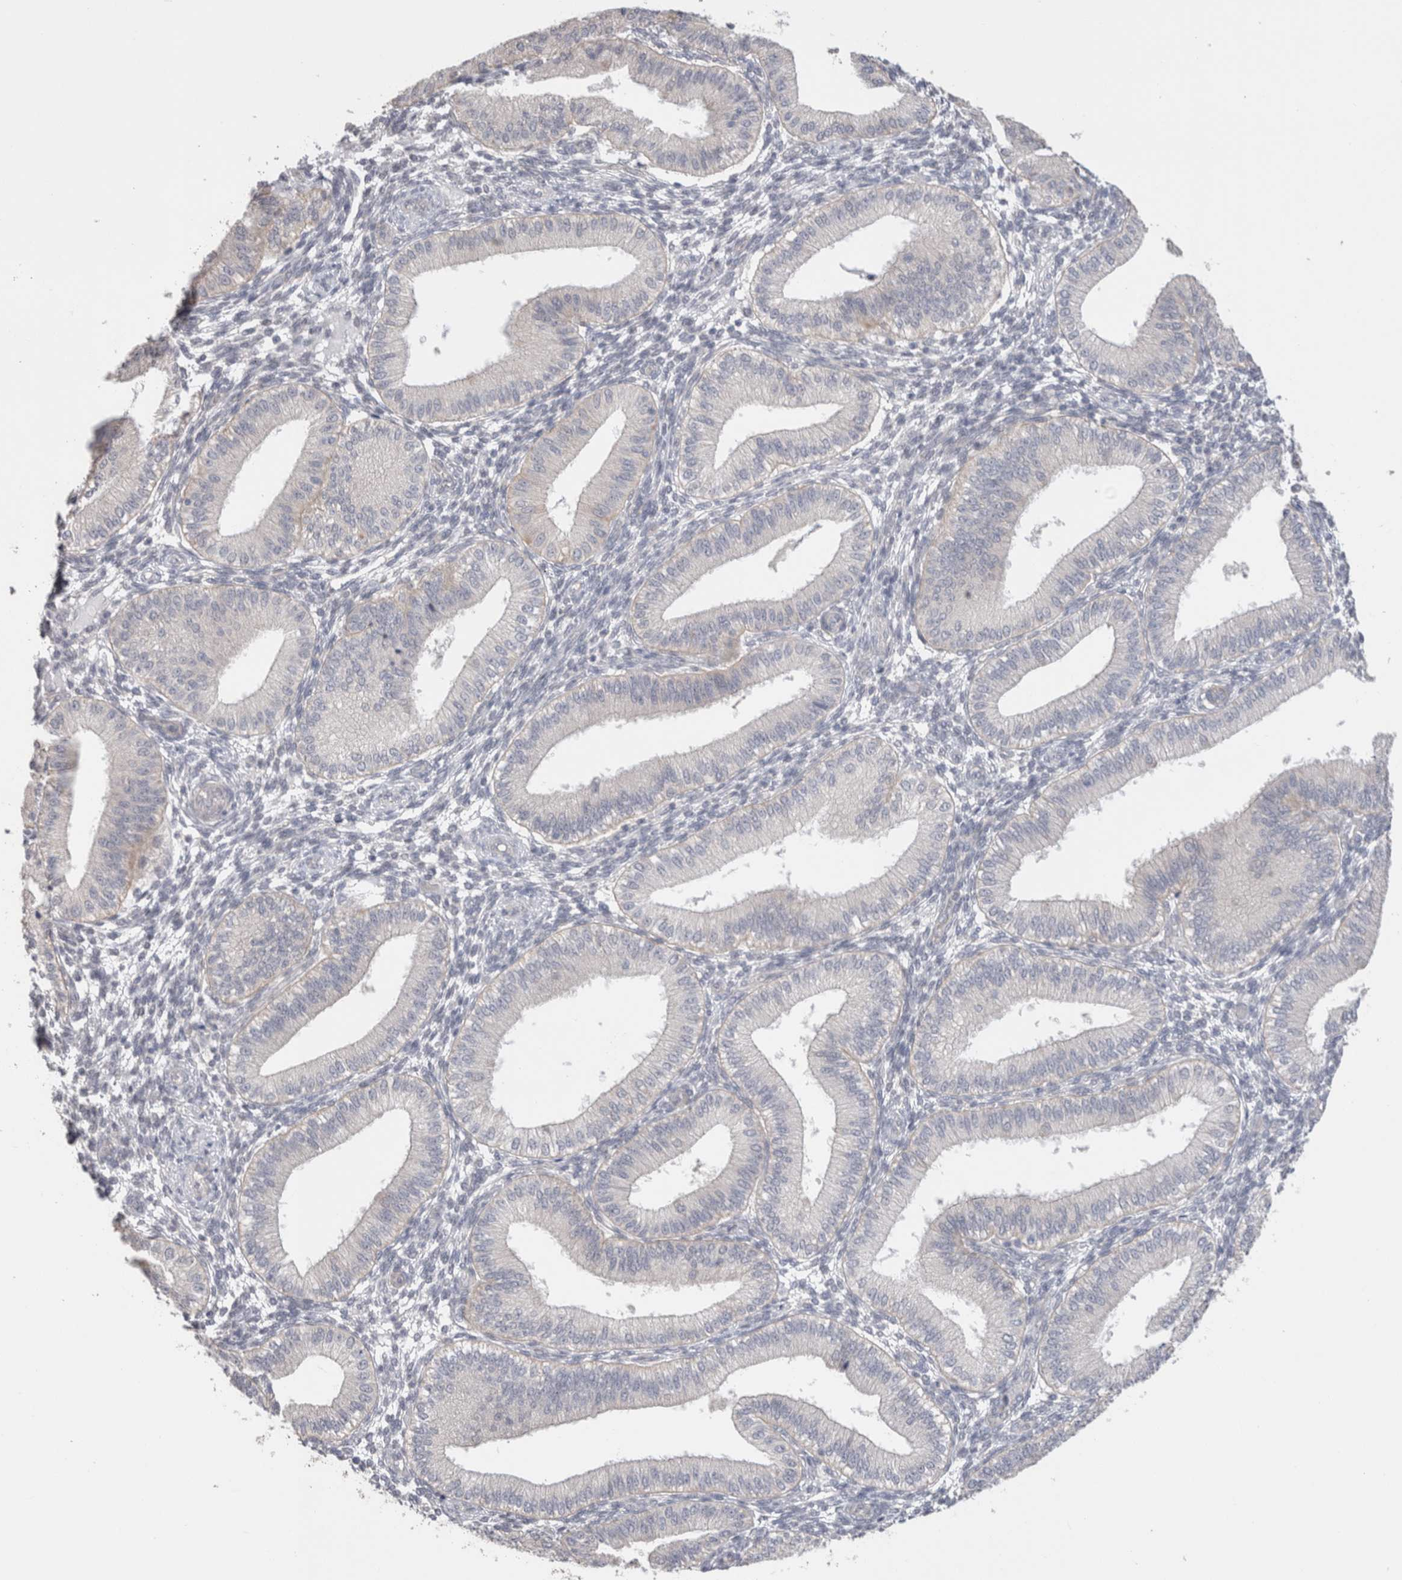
{"staining": {"intensity": "negative", "quantity": "none", "location": "none"}, "tissue": "endometrium", "cell_type": "Cells in endometrial stroma", "image_type": "normal", "snomed": [{"axis": "morphology", "description": "Normal tissue, NOS"}, {"axis": "topography", "description": "Endometrium"}], "caption": "Cells in endometrial stroma show no significant positivity in benign endometrium. (Immunohistochemistry, brightfield microscopy, high magnification).", "gene": "DMD", "patient": {"sex": "female", "age": 39}}